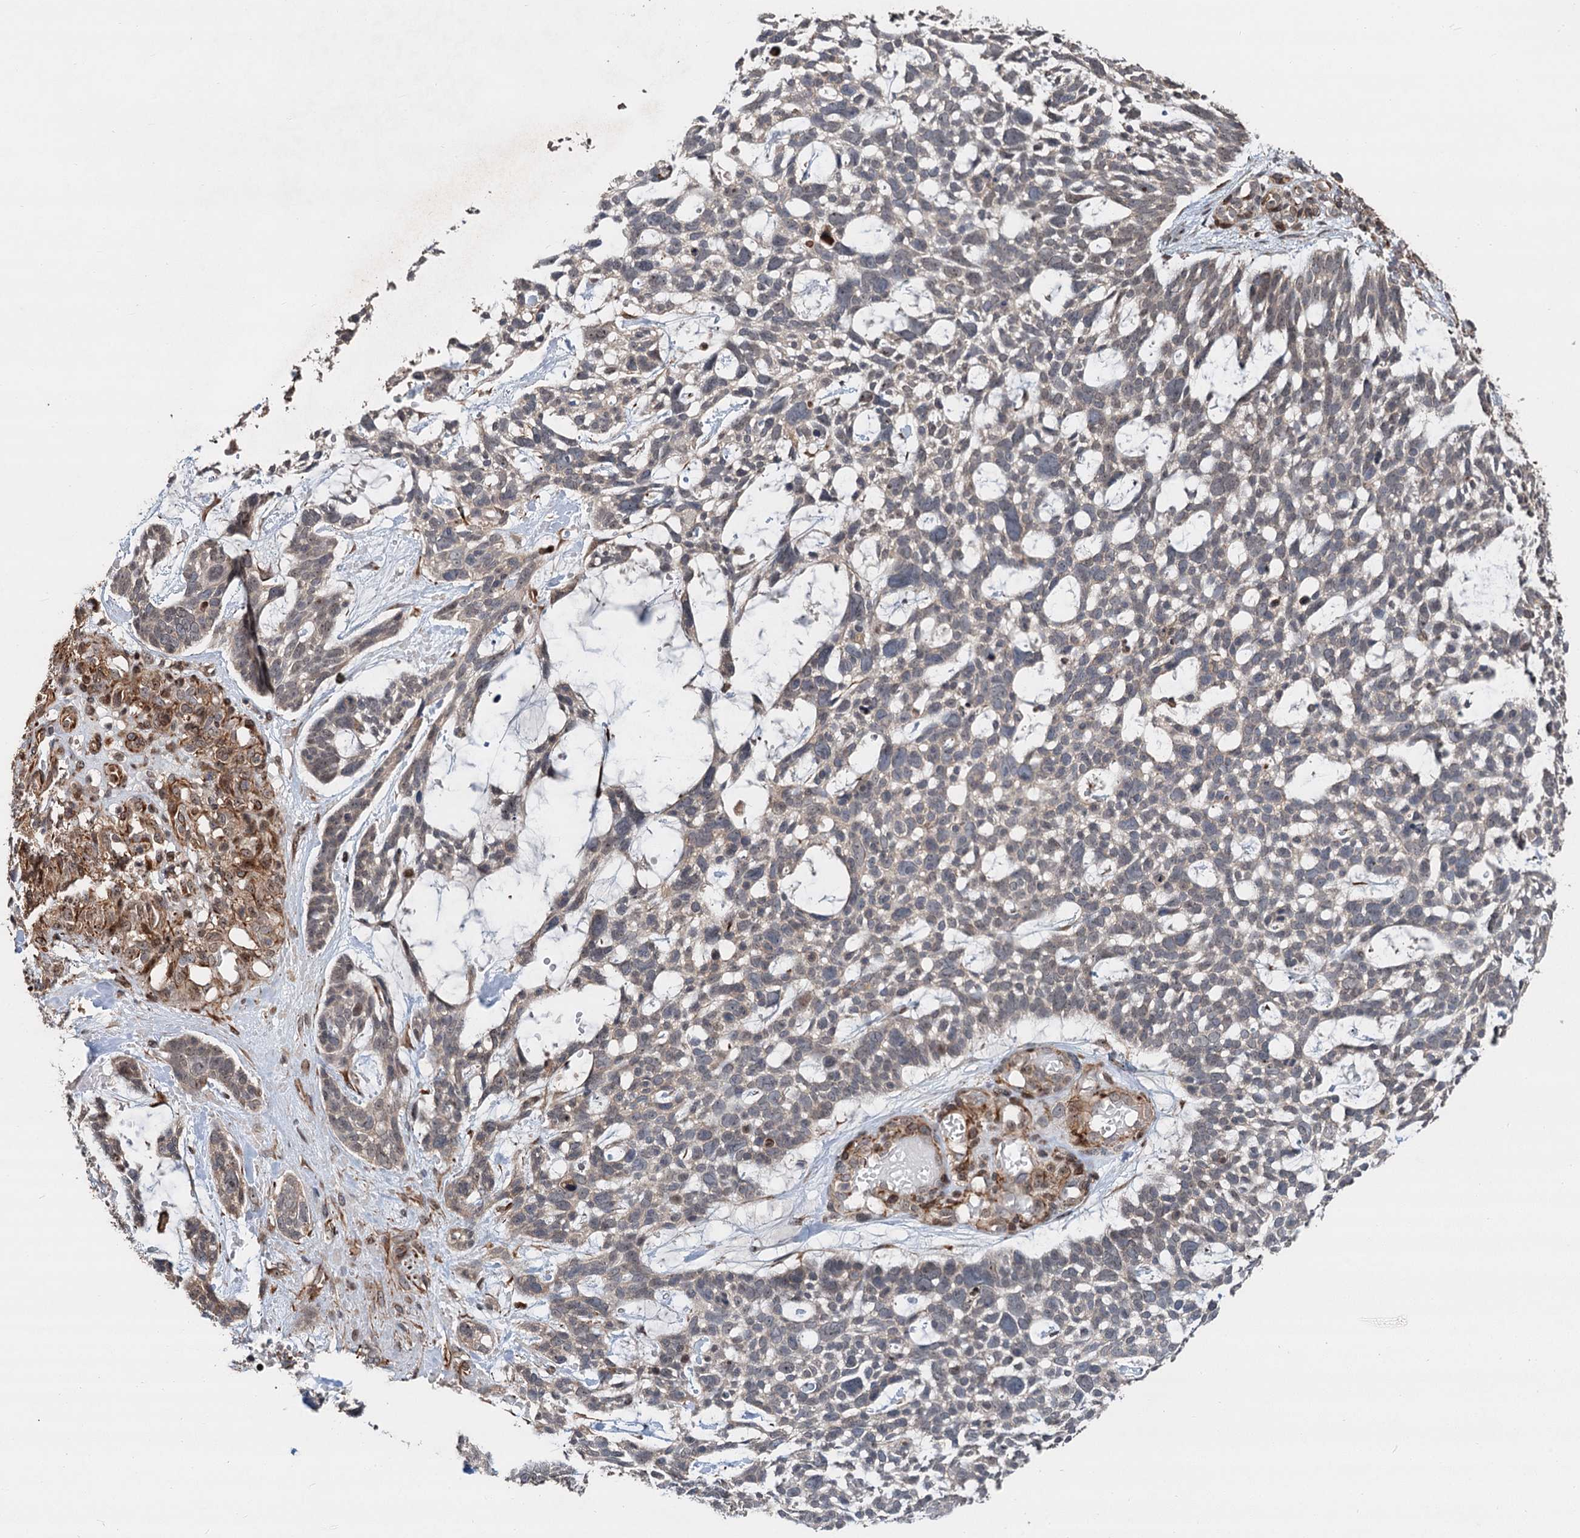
{"staining": {"intensity": "weak", "quantity": "<25%", "location": "cytoplasmic/membranous"}, "tissue": "skin cancer", "cell_type": "Tumor cells", "image_type": "cancer", "snomed": [{"axis": "morphology", "description": "Basal cell carcinoma"}, {"axis": "topography", "description": "Skin"}], "caption": "Histopathology image shows no significant protein expression in tumor cells of skin basal cell carcinoma.", "gene": "TMA16", "patient": {"sex": "male", "age": 88}}